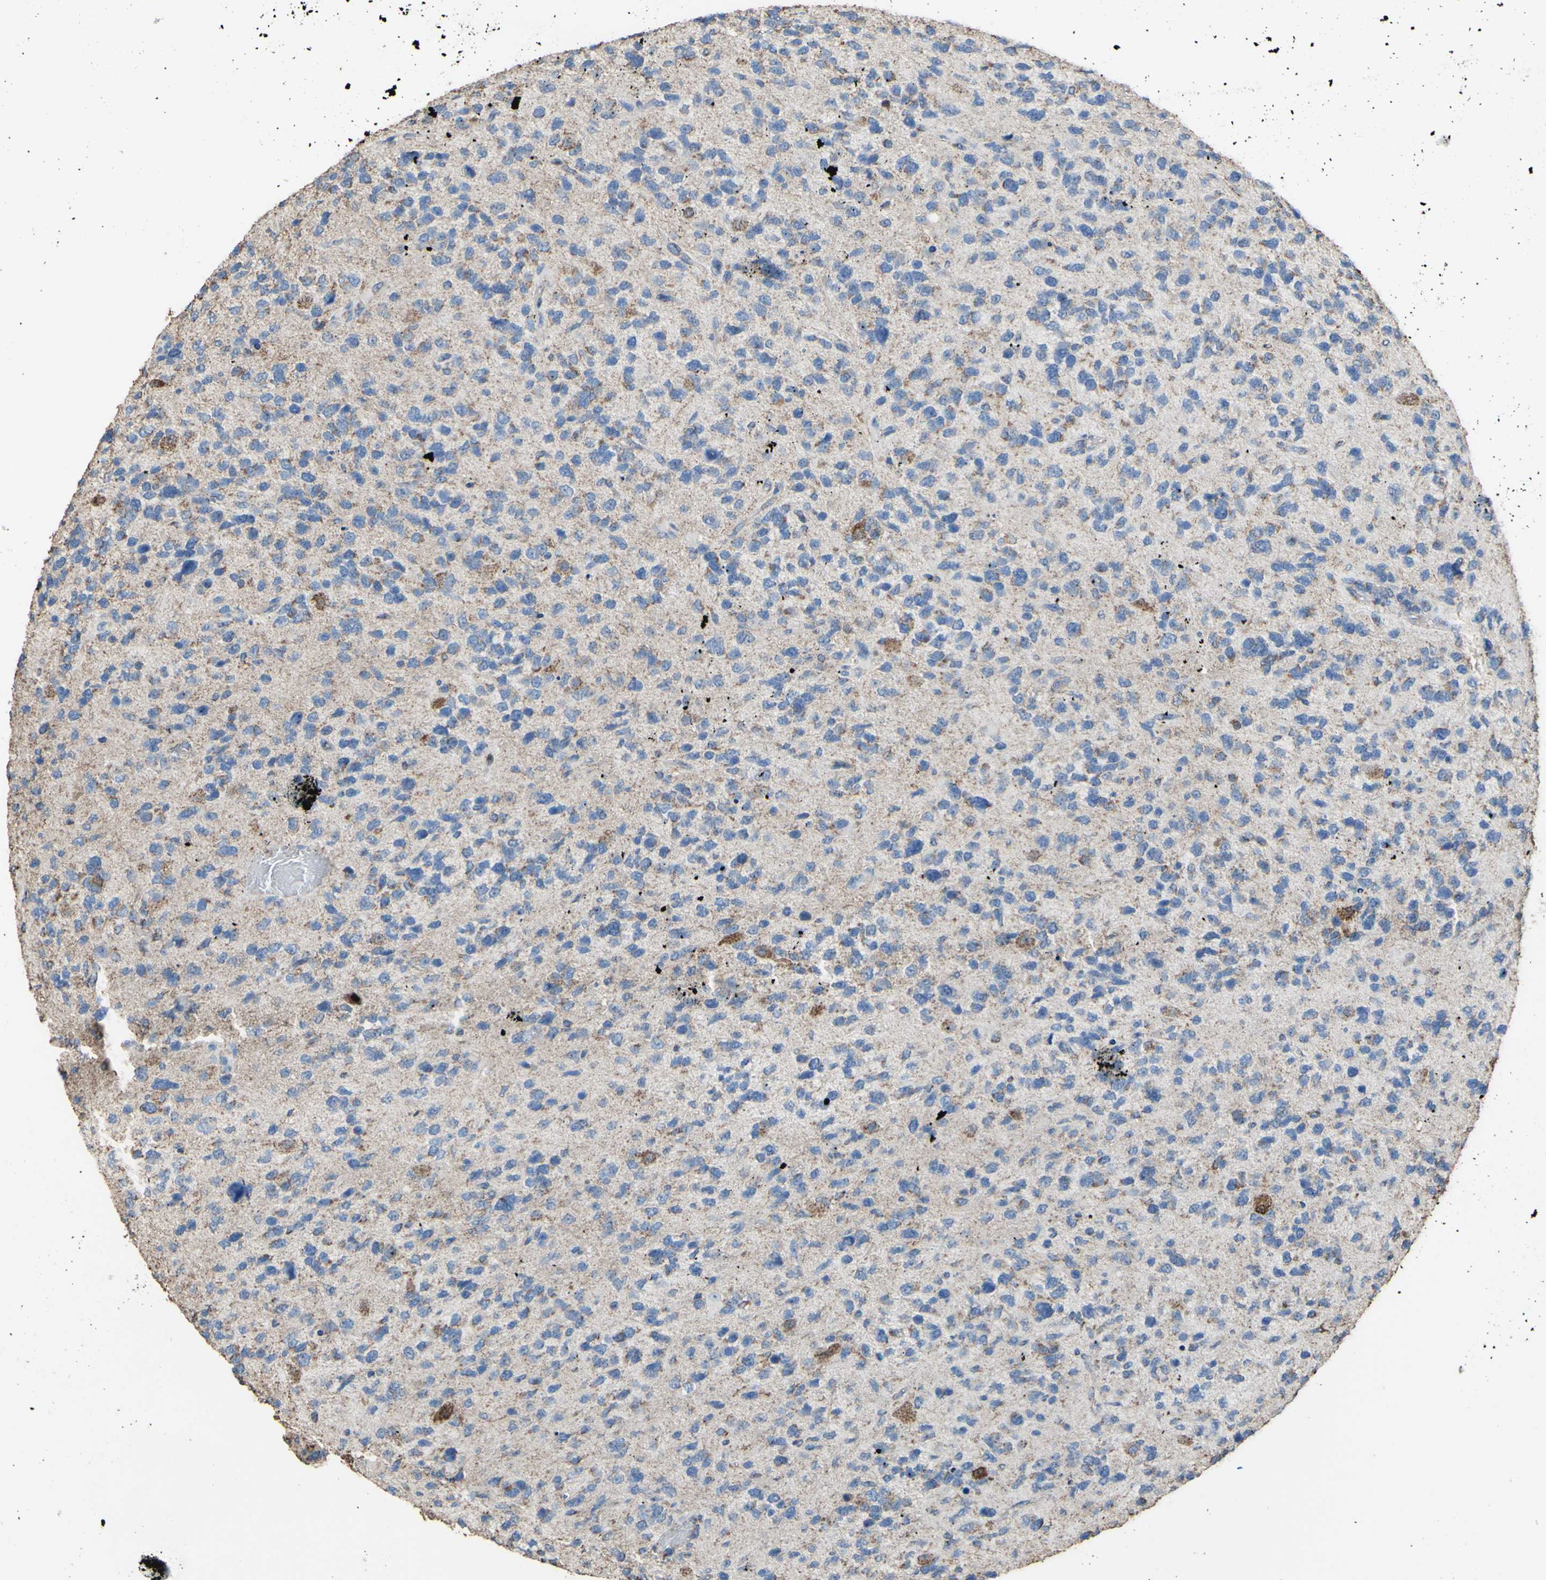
{"staining": {"intensity": "negative", "quantity": "none", "location": "none"}, "tissue": "glioma", "cell_type": "Tumor cells", "image_type": "cancer", "snomed": [{"axis": "morphology", "description": "Glioma, malignant, High grade"}, {"axis": "topography", "description": "Brain"}], "caption": "Histopathology image shows no significant protein expression in tumor cells of glioma. (DAB immunohistochemistry with hematoxylin counter stain).", "gene": "CMKLR2", "patient": {"sex": "female", "age": 58}}